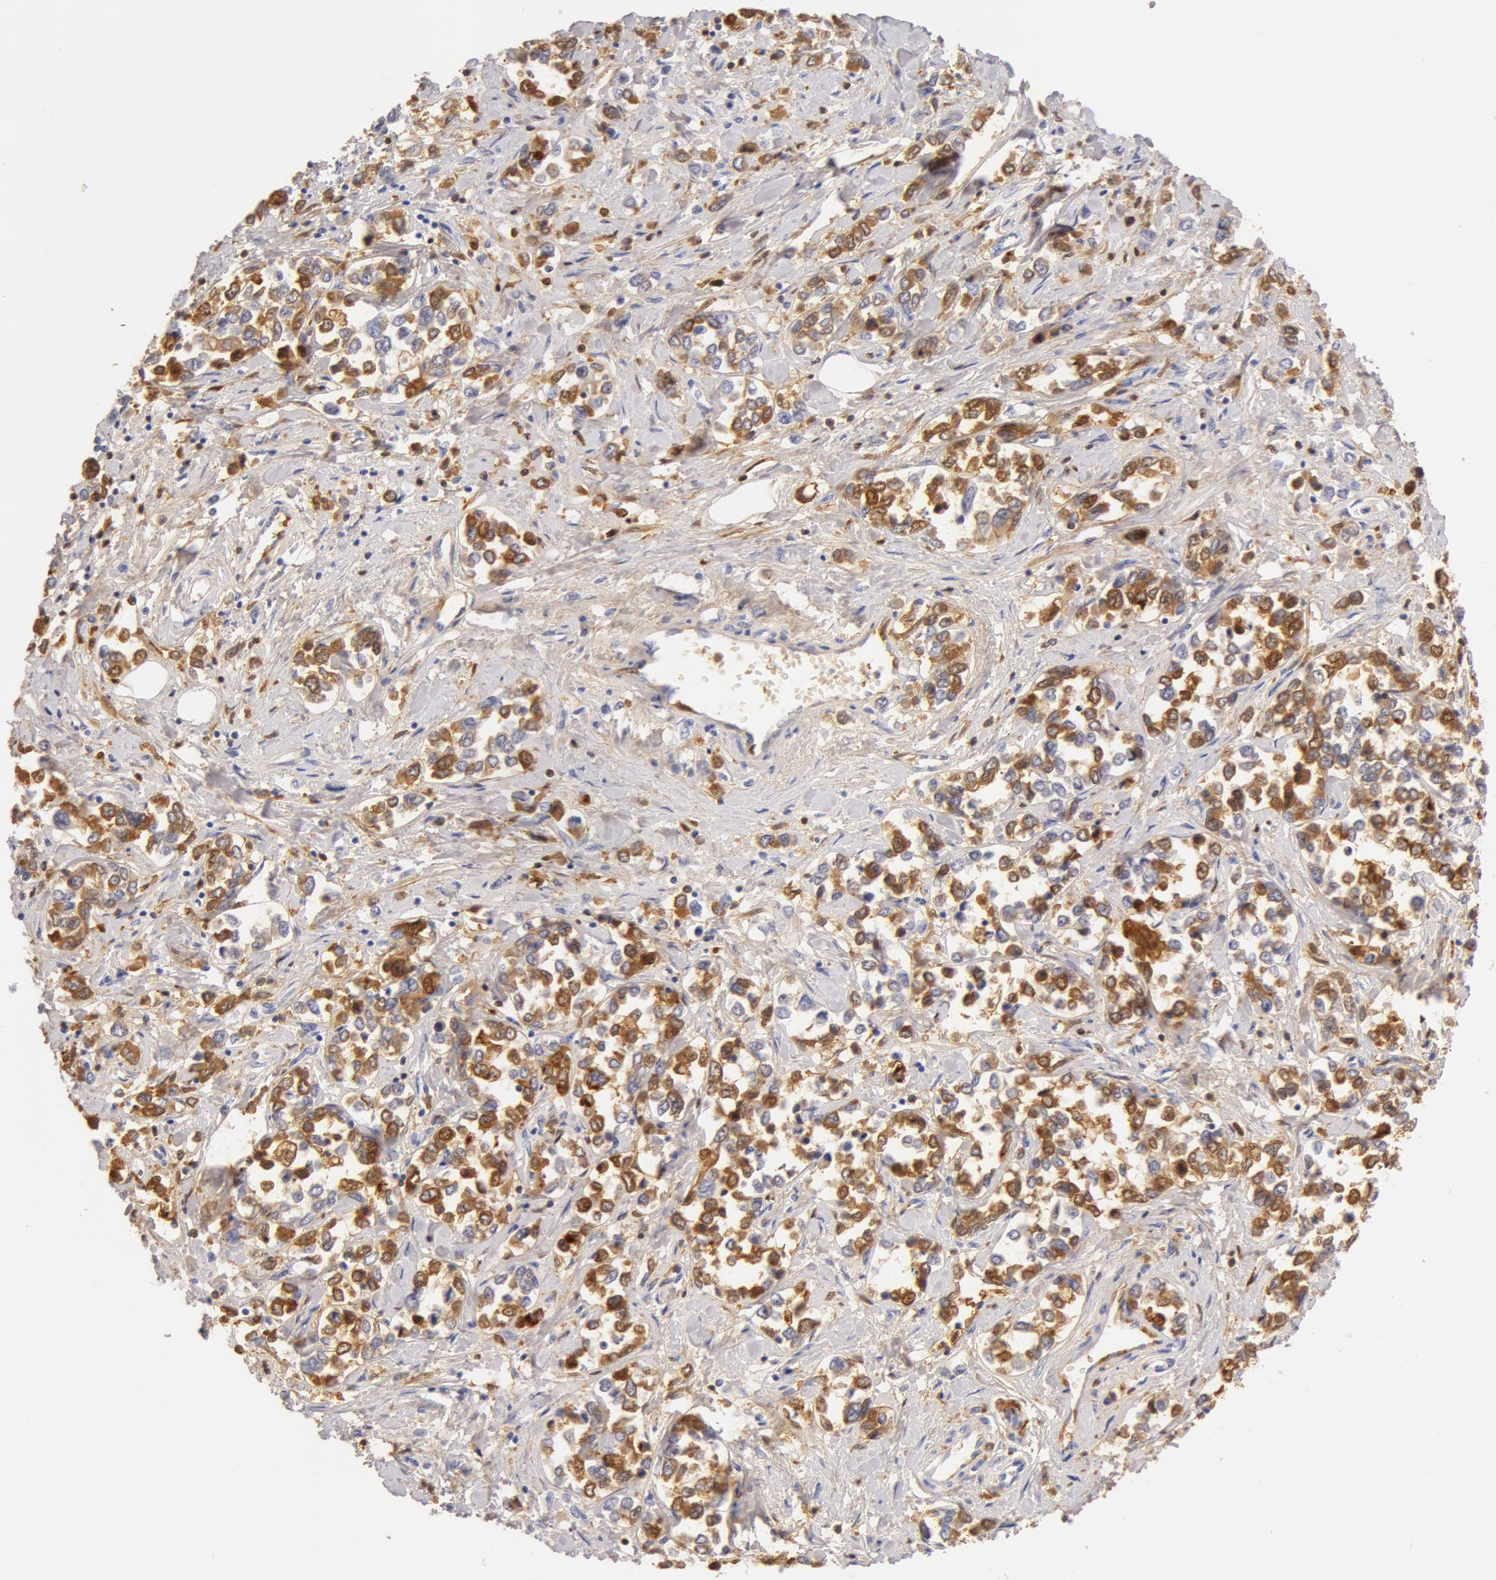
{"staining": {"intensity": "moderate", "quantity": "25%-75%", "location": "cytoplasmic/membranous"}, "tissue": "stomach cancer", "cell_type": "Tumor cells", "image_type": "cancer", "snomed": [{"axis": "morphology", "description": "Adenocarcinoma, NOS"}, {"axis": "topography", "description": "Stomach, upper"}], "caption": "Protein staining displays moderate cytoplasmic/membranous staining in about 25%-75% of tumor cells in stomach cancer (adenocarcinoma). (Brightfield microscopy of DAB IHC at high magnification).", "gene": "GC", "patient": {"sex": "male", "age": 76}}